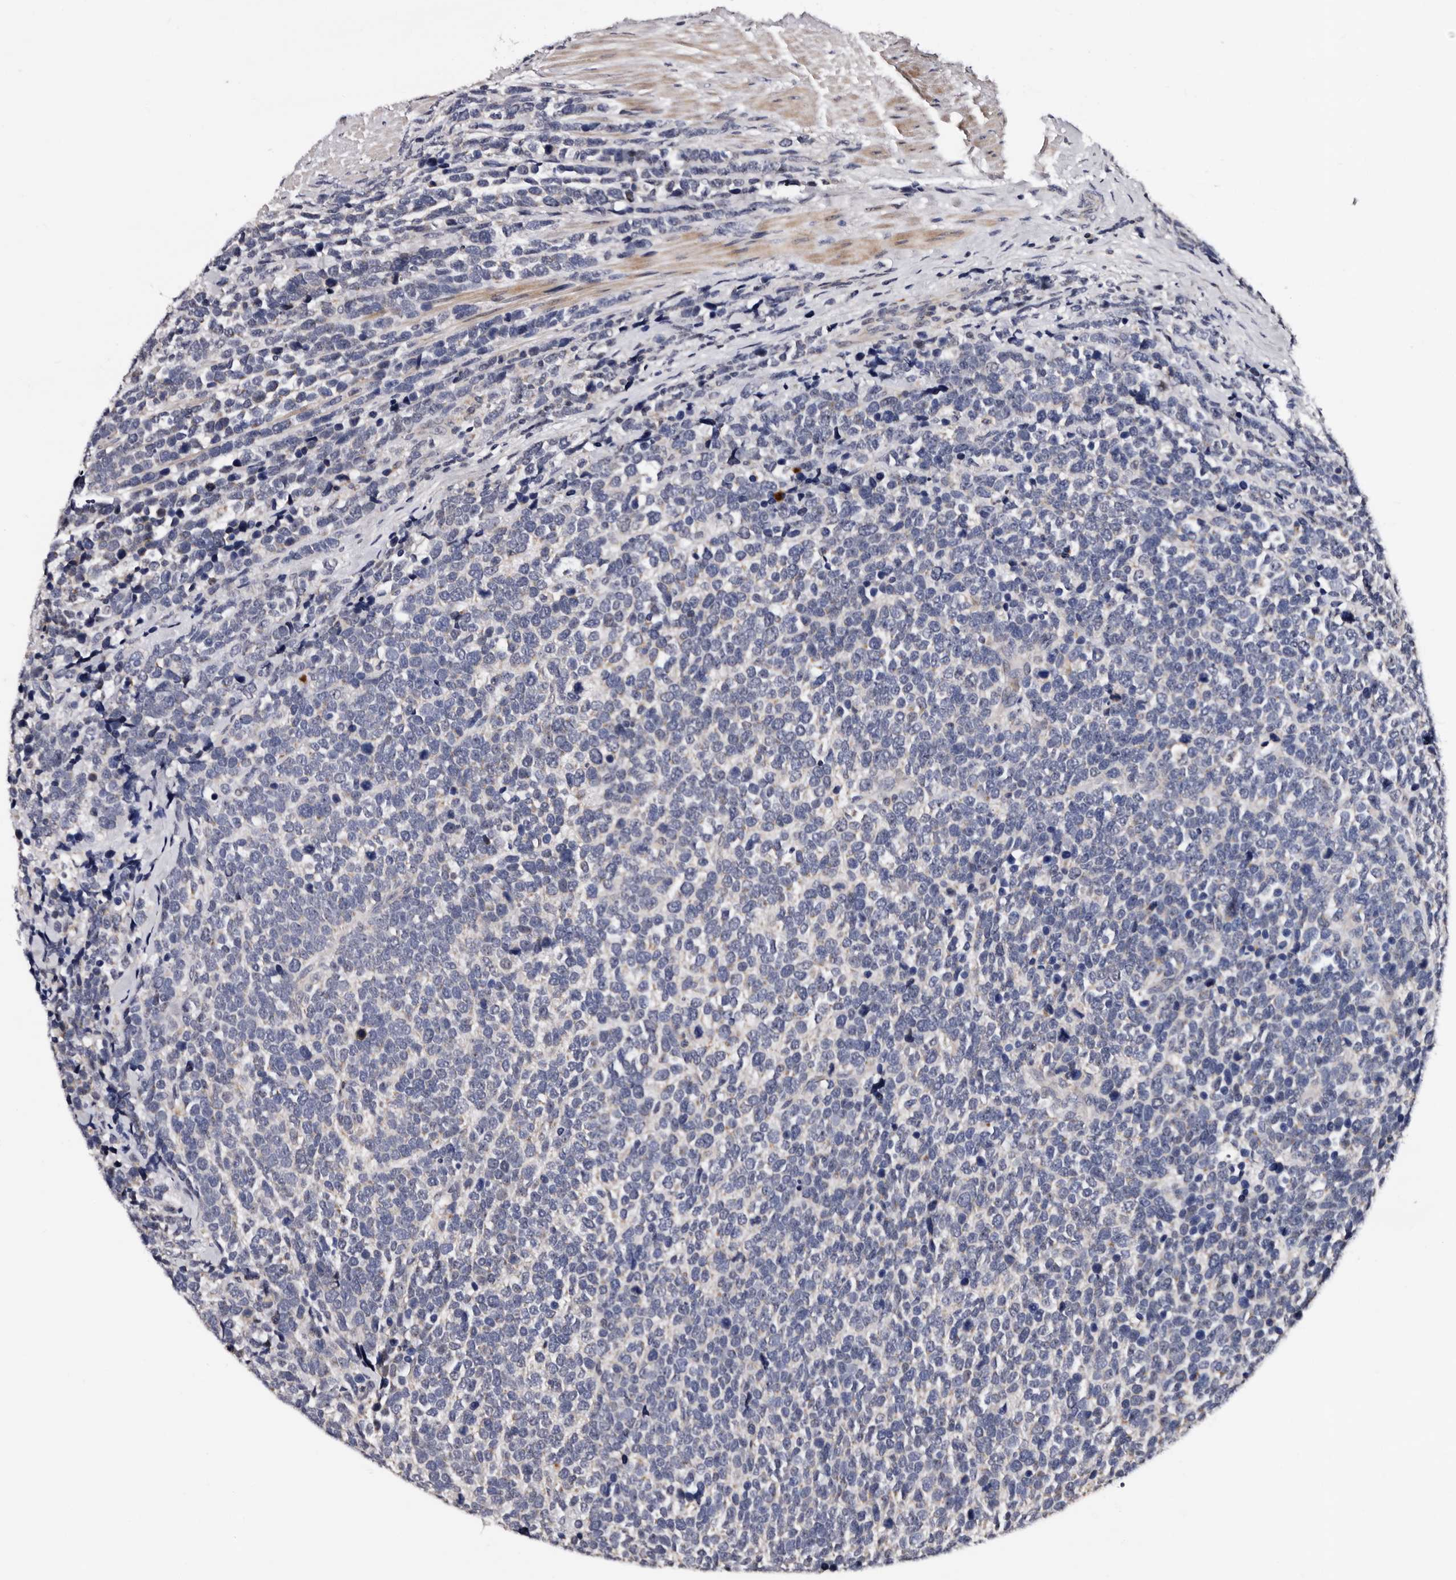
{"staining": {"intensity": "negative", "quantity": "none", "location": "none"}, "tissue": "urothelial cancer", "cell_type": "Tumor cells", "image_type": "cancer", "snomed": [{"axis": "morphology", "description": "Urothelial carcinoma, High grade"}, {"axis": "topography", "description": "Urinary bladder"}], "caption": "Human urothelial carcinoma (high-grade) stained for a protein using immunohistochemistry (IHC) shows no staining in tumor cells.", "gene": "TAF4B", "patient": {"sex": "female", "age": 82}}